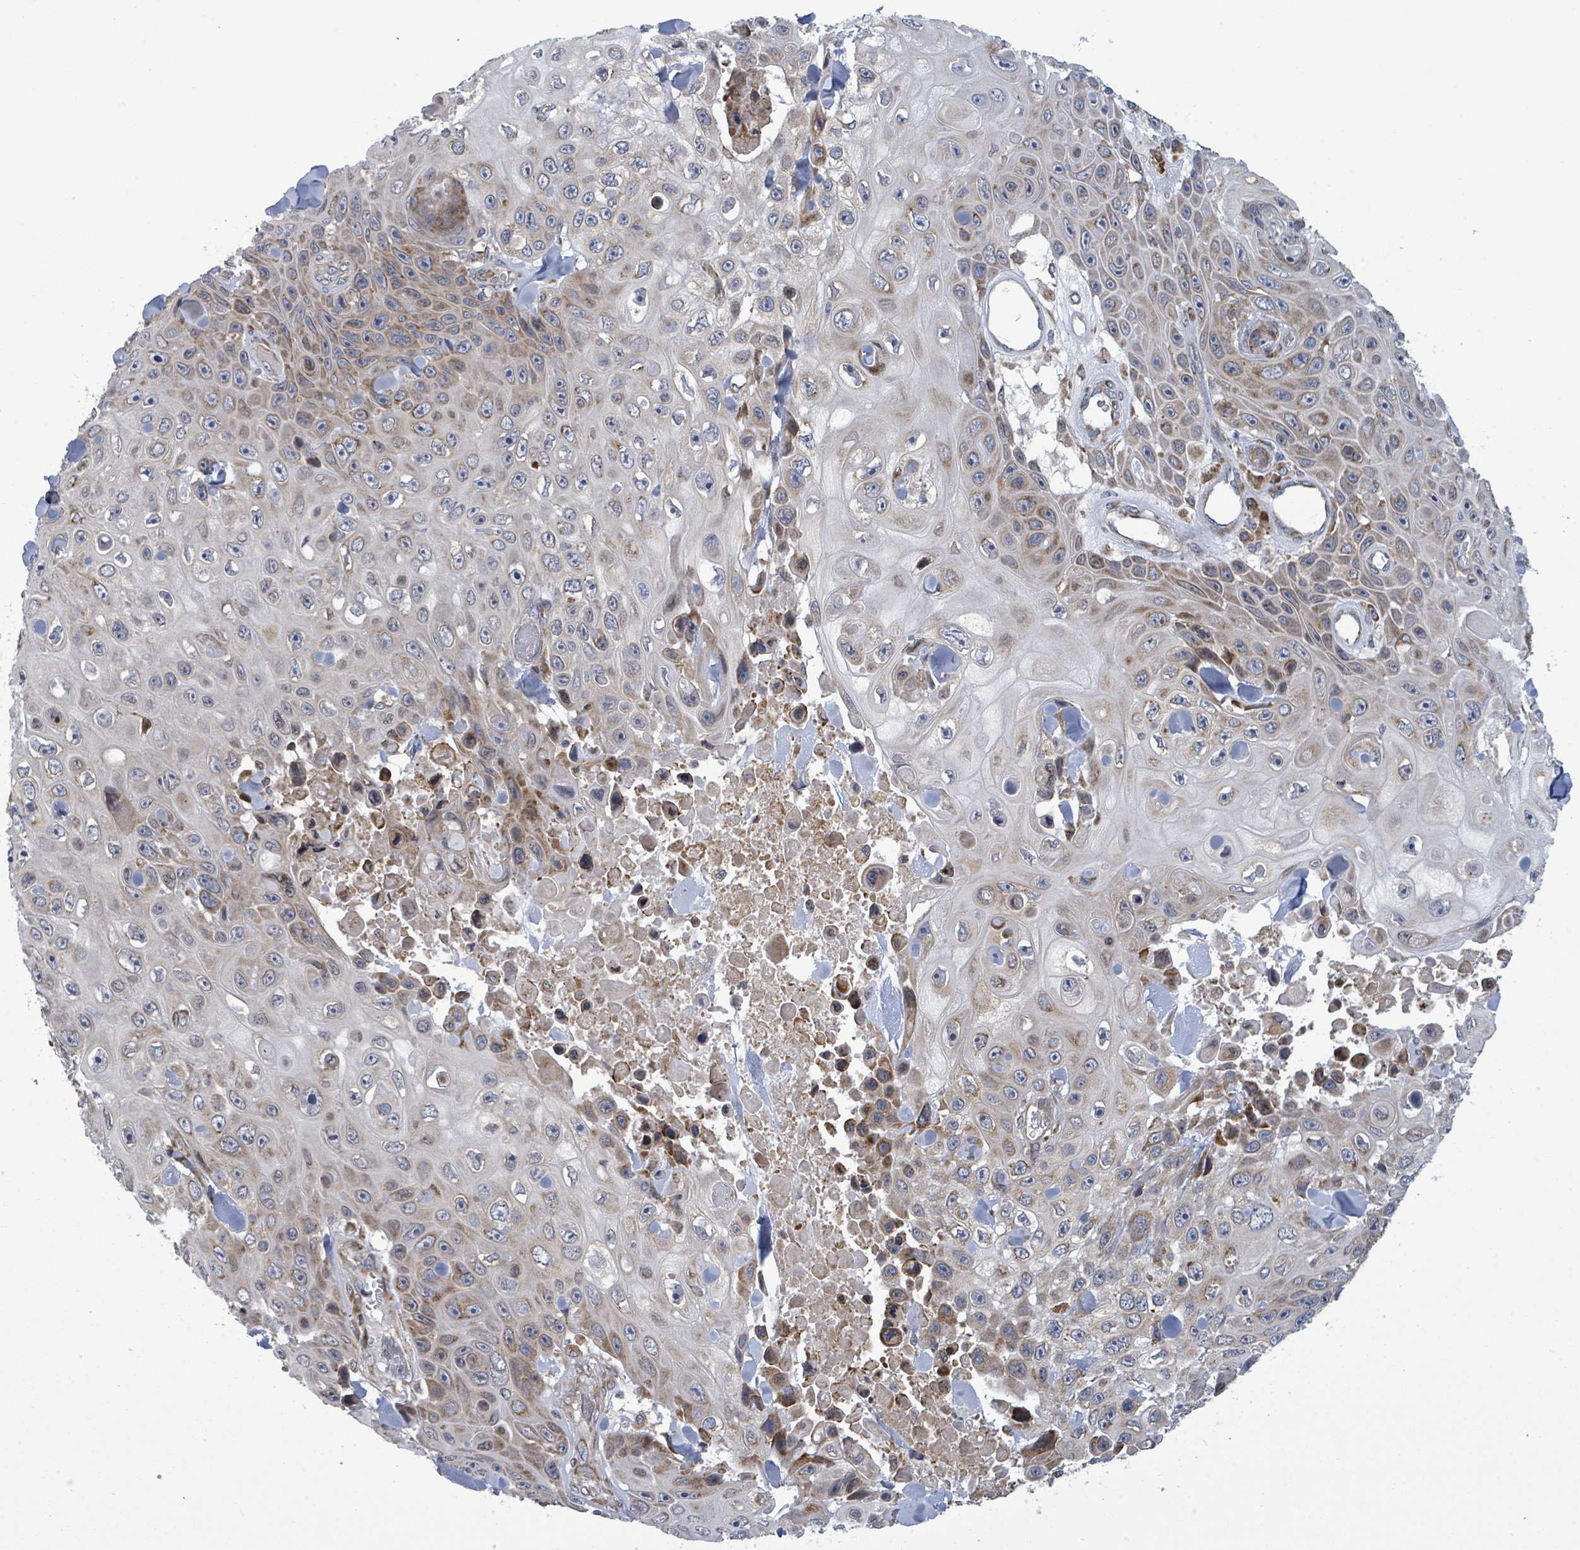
{"staining": {"intensity": "weak", "quantity": "25%-75%", "location": "cytoplasmic/membranous"}, "tissue": "skin cancer", "cell_type": "Tumor cells", "image_type": "cancer", "snomed": [{"axis": "morphology", "description": "Squamous cell carcinoma, NOS"}, {"axis": "topography", "description": "Skin"}], "caption": "A brown stain labels weak cytoplasmic/membranous expression of a protein in human skin cancer (squamous cell carcinoma) tumor cells.", "gene": "NOMO1", "patient": {"sex": "male", "age": 82}}